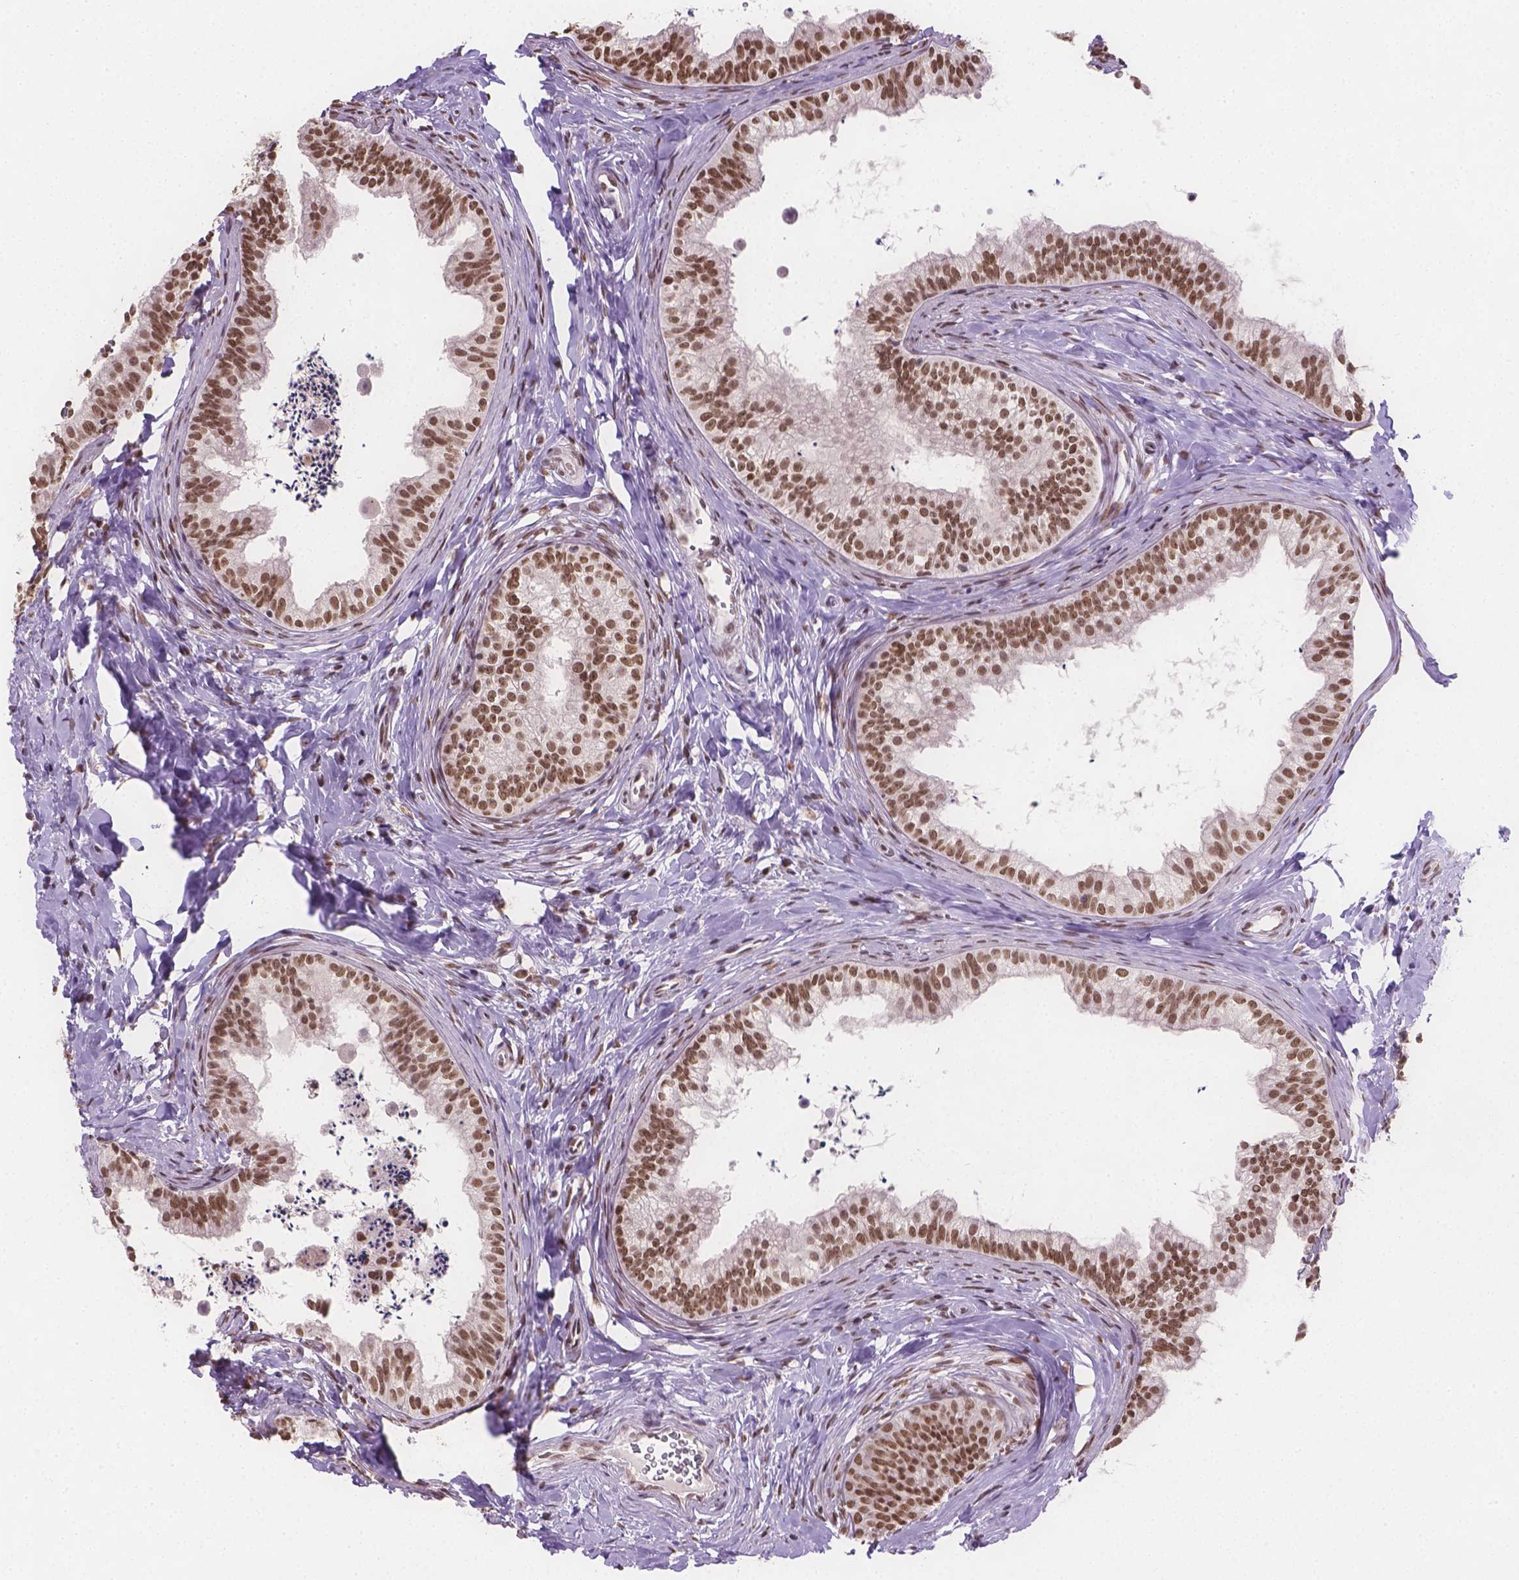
{"staining": {"intensity": "moderate", "quantity": ">75%", "location": "nuclear"}, "tissue": "epididymis", "cell_type": "Glandular cells", "image_type": "normal", "snomed": [{"axis": "morphology", "description": "Normal tissue, NOS"}, {"axis": "topography", "description": "Epididymis"}], "caption": "Epididymis stained for a protein reveals moderate nuclear positivity in glandular cells. (DAB (3,3'-diaminobenzidine) IHC with brightfield microscopy, high magnification).", "gene": "FANCE", "patient": {"sex": "male", "age": 24}}